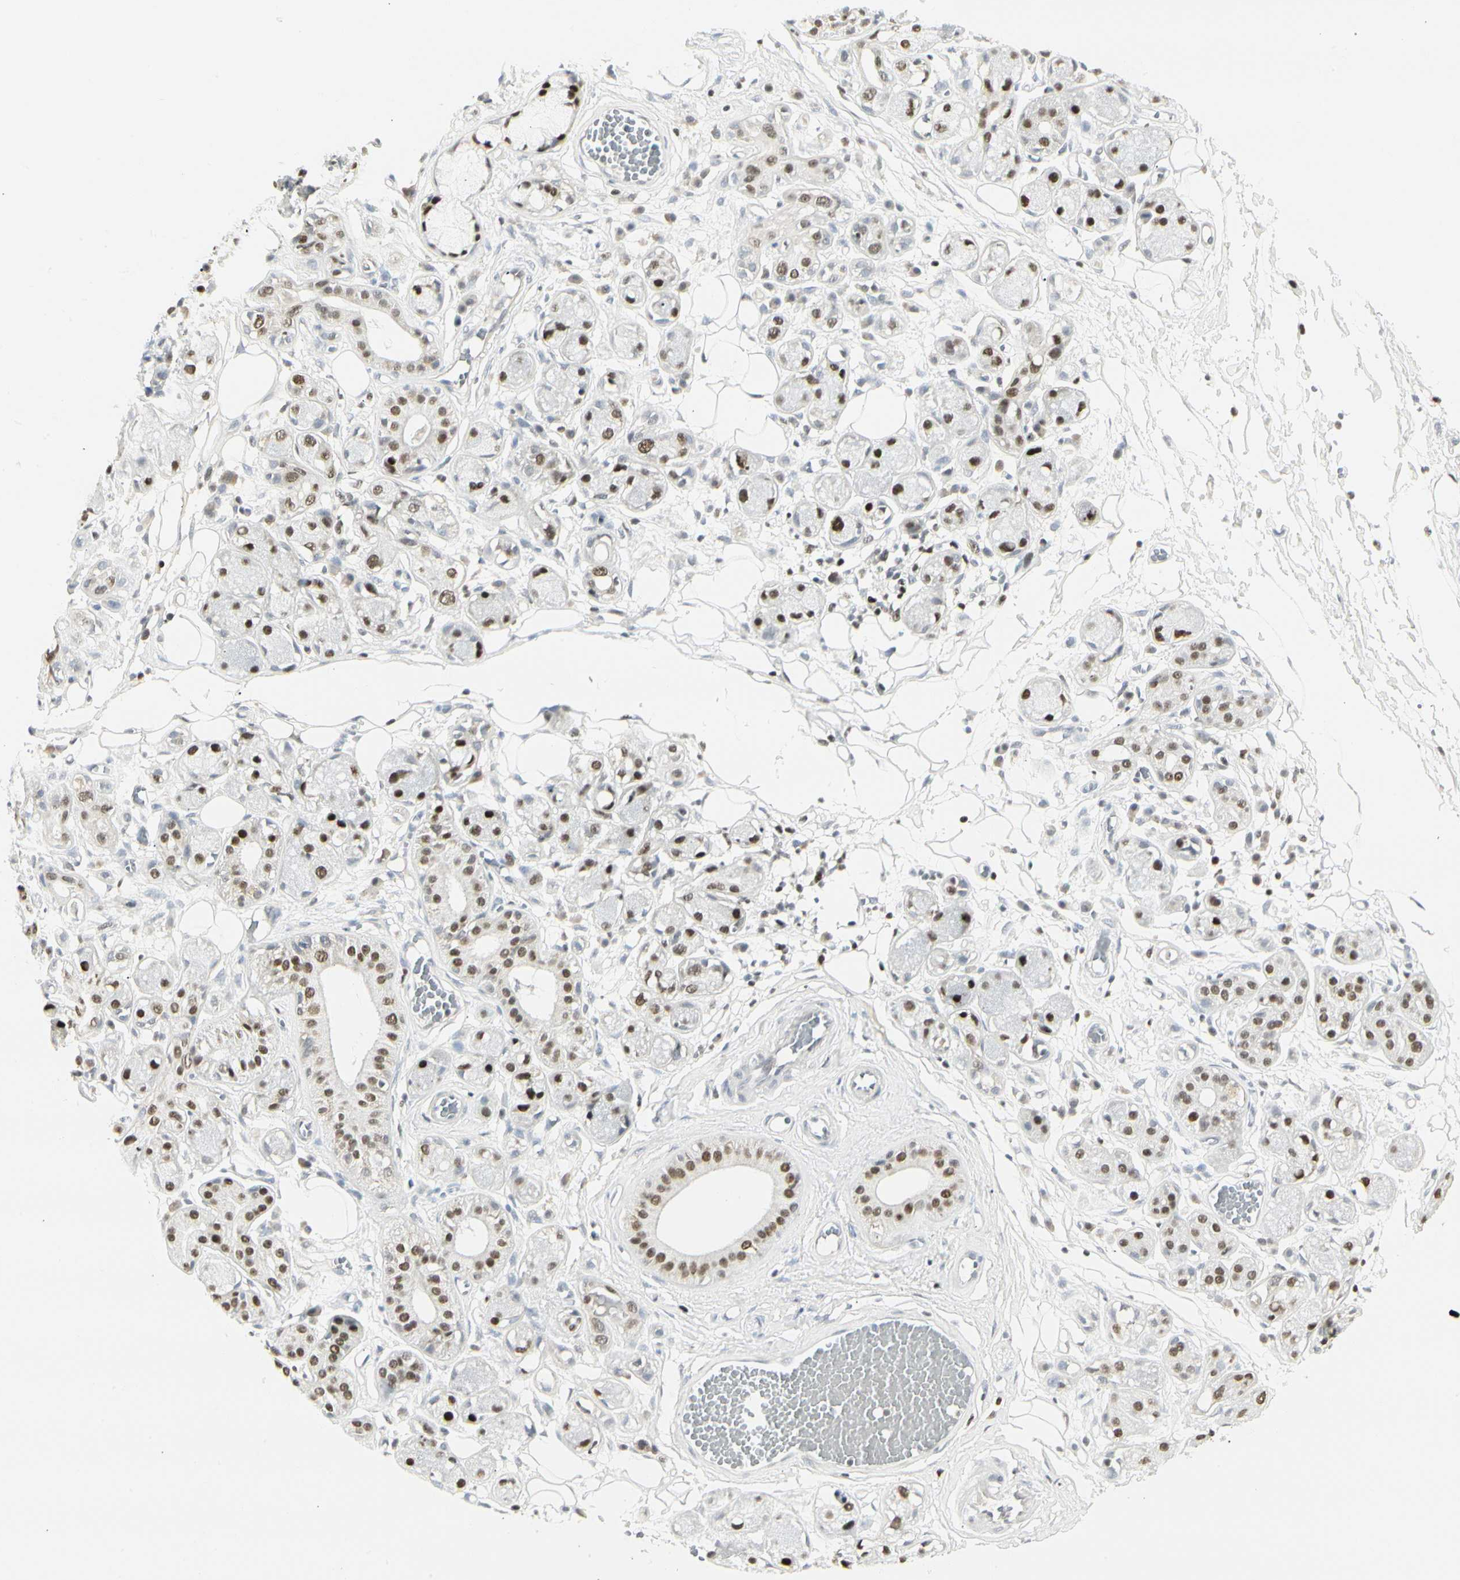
{"staining": {"intensity": "negative", "quantity": "none", "location": "none"}, "tissue": "adipose tissue", "cell_type": "Adipocytes", "image_type": "normal", "snomed": [{"axis": "morphology", "description": "Normal tissue, NOS"}, {"axis": "morphology", "description": "Inflammation, NOS"}, {"axis": "topography", "description": "Vascular tissue"}, {"axis": "topography", "description": "Salivary gland"}], "caption": "Immunohistochemical staining of benign adipose tissue demonstrates no significant expression in adipocytes. (Stains: DAB immunohistochemistry with hematoxylin counter stain, Microscopy: brightfield microscopy at high magnification).", "gene": "ZBTB7B", "patient": {"sex": "female", "age": 75}}